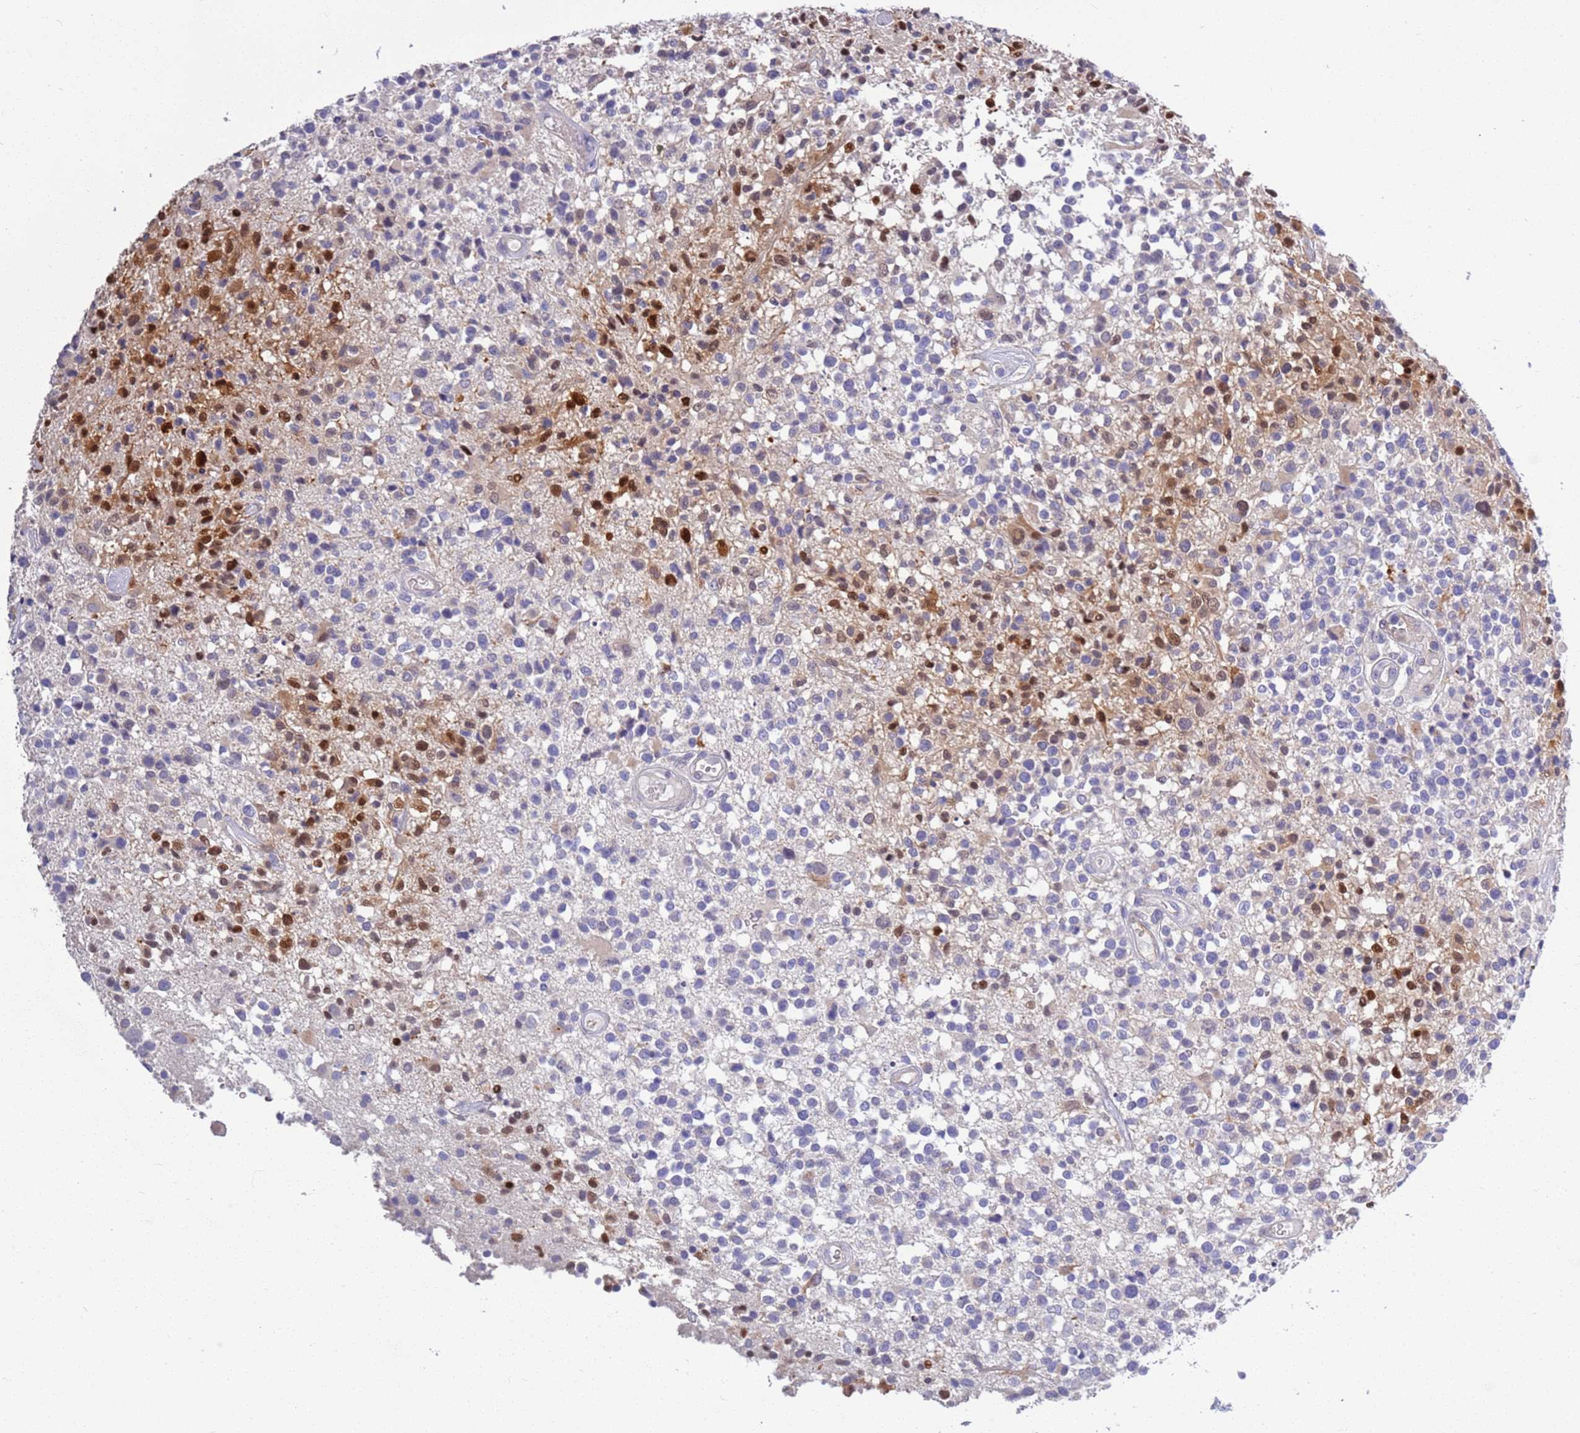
{"staining": {"intensity": "strong", "quantity": "<25%", "location": "nuclear"}, "tissue": "glioma", "cell_type": "Tumor cells", "image_type": "cancer", "snomed": [{"axis": "morphology", "description": "Glioma, malignant, High grade"}, {"axis": "morphology", "description": "Glioblastoma, NOS"}, {"axis": "topography", "description": "Brain"}], "caption": "A high-resolution histopathology image shows IHC staining of glioblastoma, which exhibits strong nuclear staining in about <25% of tumor cells.", "gene": "BRMS1L", "patient": {"sex": "male", "age": 60}}